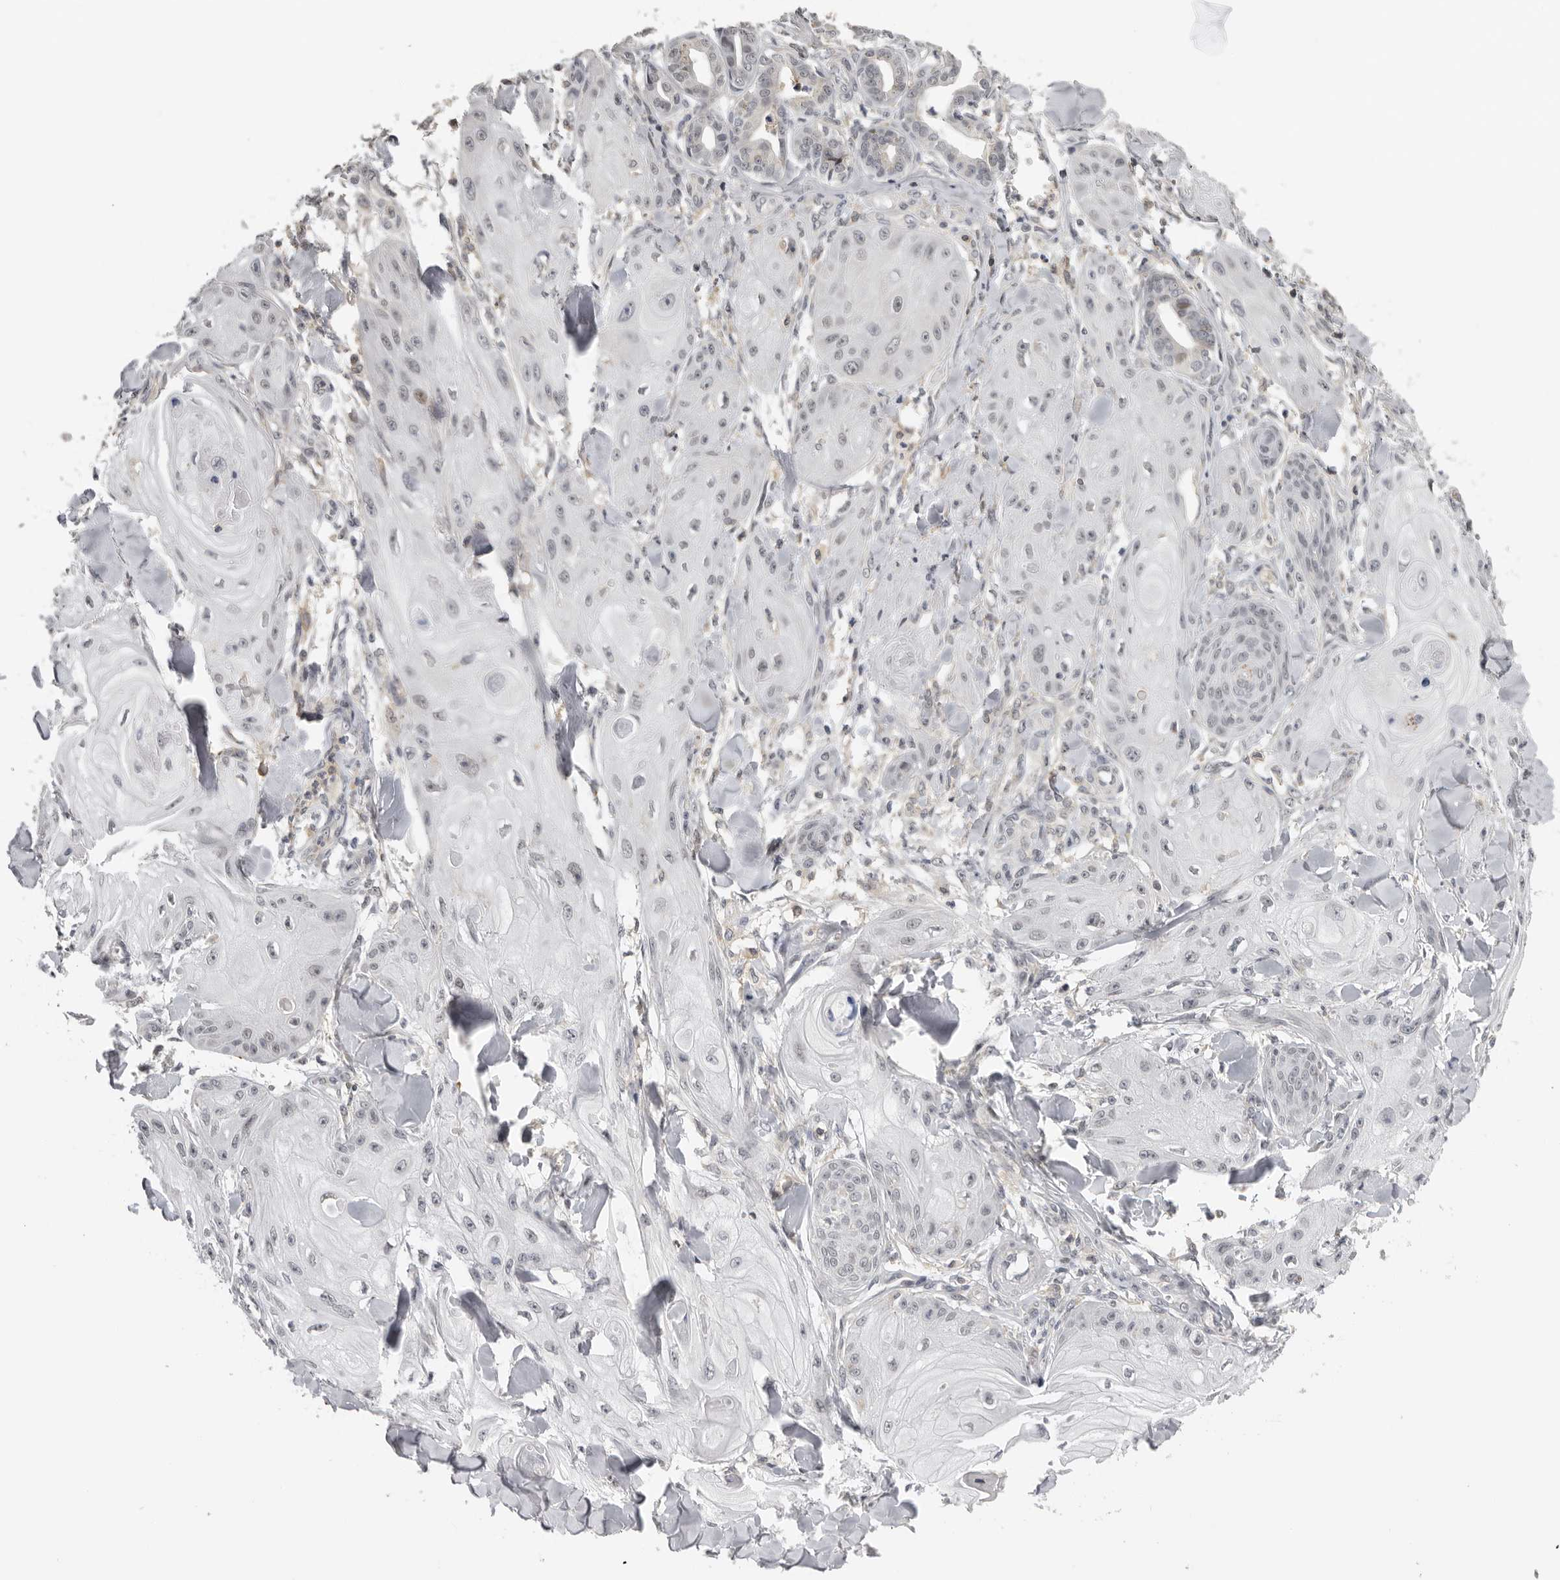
{"staining": {"intensity": "negative", "quantity": "none", "location": "none"}, "tissue": "skin cancer", "cell_type": "Tumor cells", "image_type": "cancer", "snomed": [{"axis": "morphology", "description": "Squamous cell carcinoma, NOS"}, {"axis": "topography", "description": "Skin"}], "caption": "Tumor cells are negative for protein expression in human skin squamous cell carcinoma. (DAB immunohistochemistry with hematoxylin counter stain).", "gene": "KIF2B", "patient": {"sex": "male", "age": 74}}